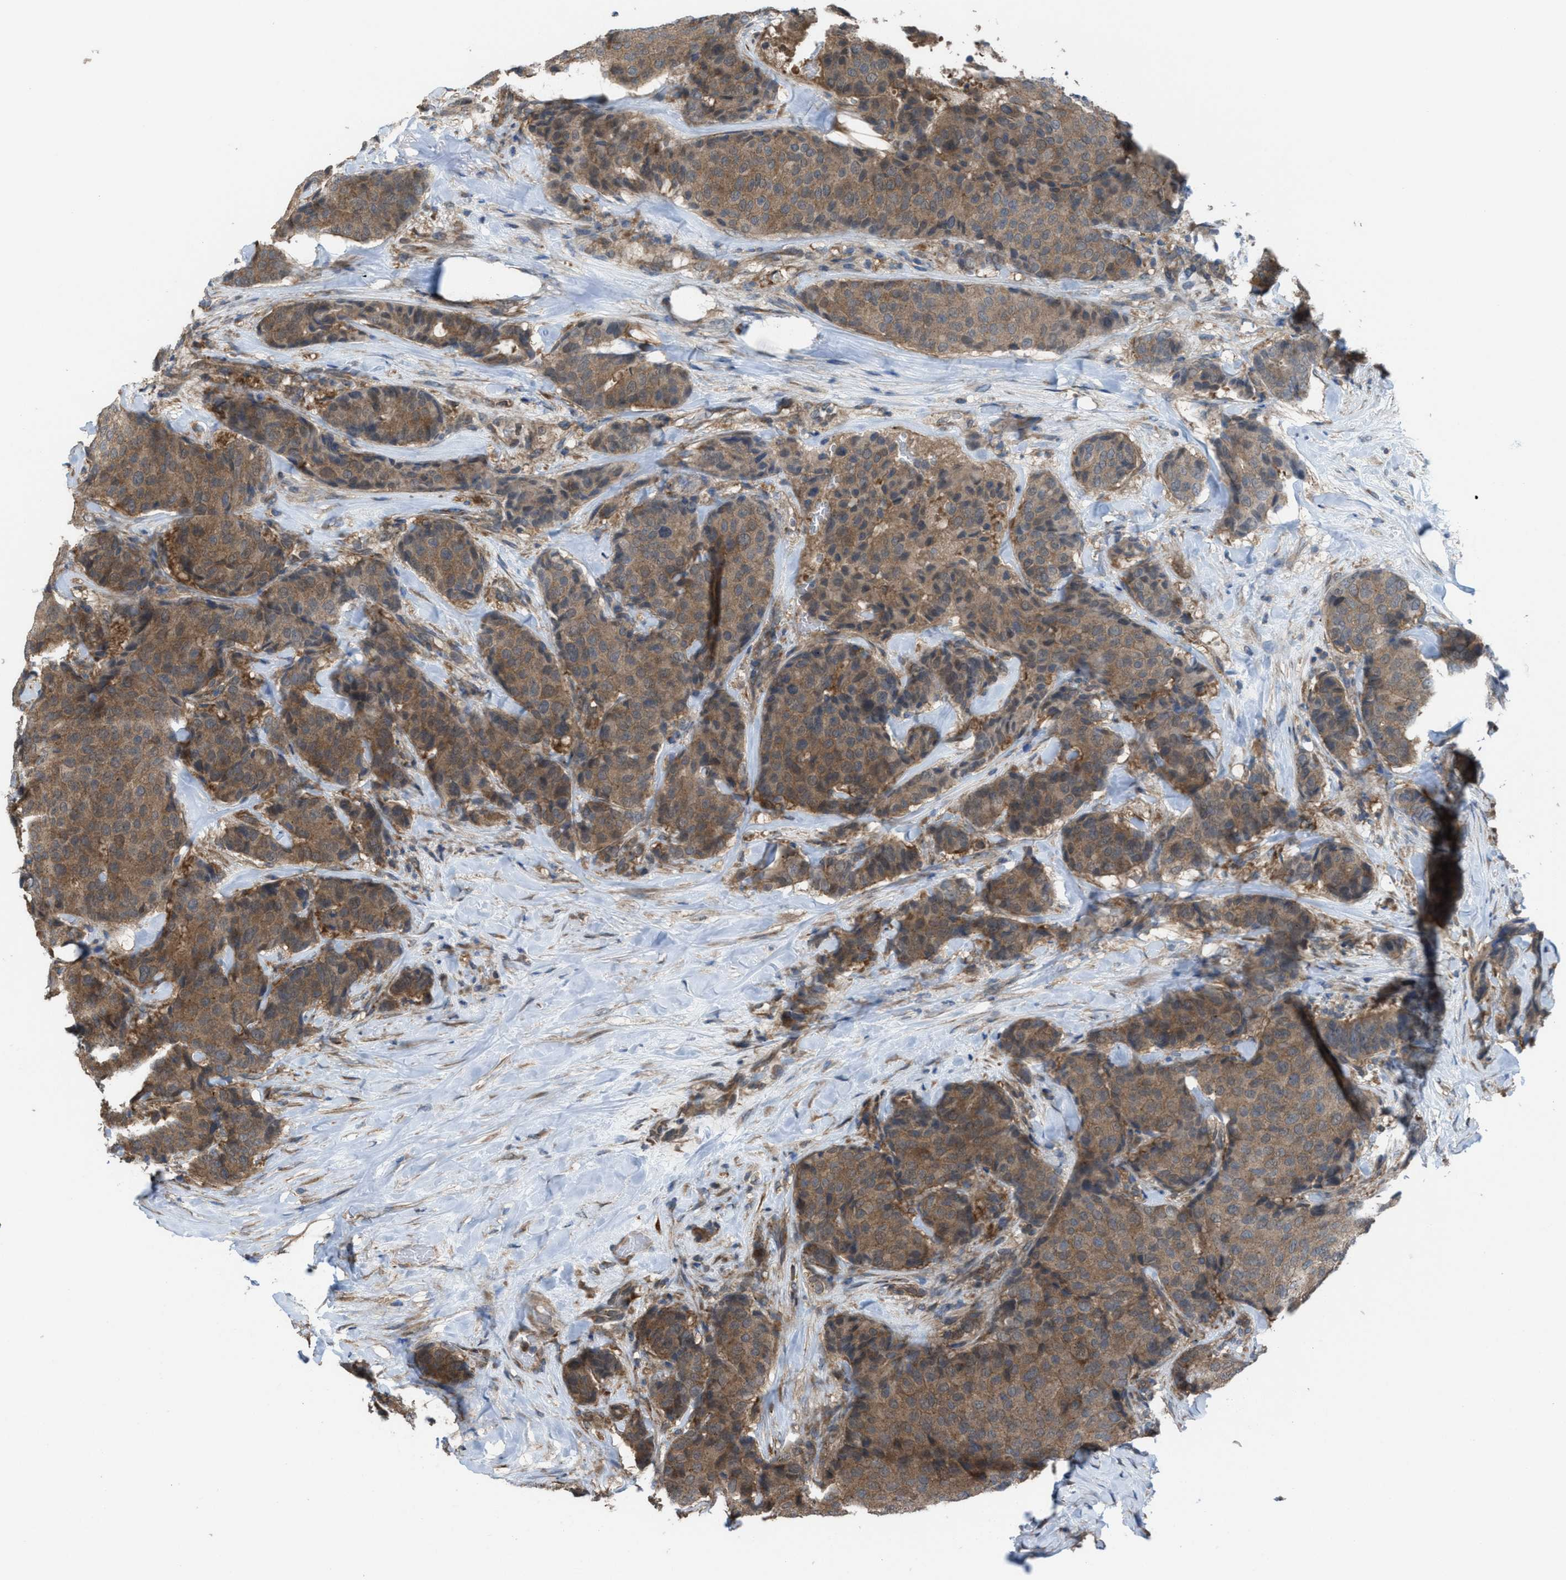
{"staining": {"intensity": "moderate", "quantity": ">75%", "location": "cytoplasmic/membranous"}, "tissue": "breast cancer", "cell_type": "Tumor cells", "image_type": "cancer", "snomed": [{"axis": "morphology", "description": "Duct carcinoma"}, {"axis": "topography", "description": "Breast"}], "caption": "Protein staining by IHC shows moderate cytoplasmic/membranous expression in approximately >75% of tumor cells in breast cancer.", "gene": "PLAA", "patient": {"sex": "female", "age": 75}}